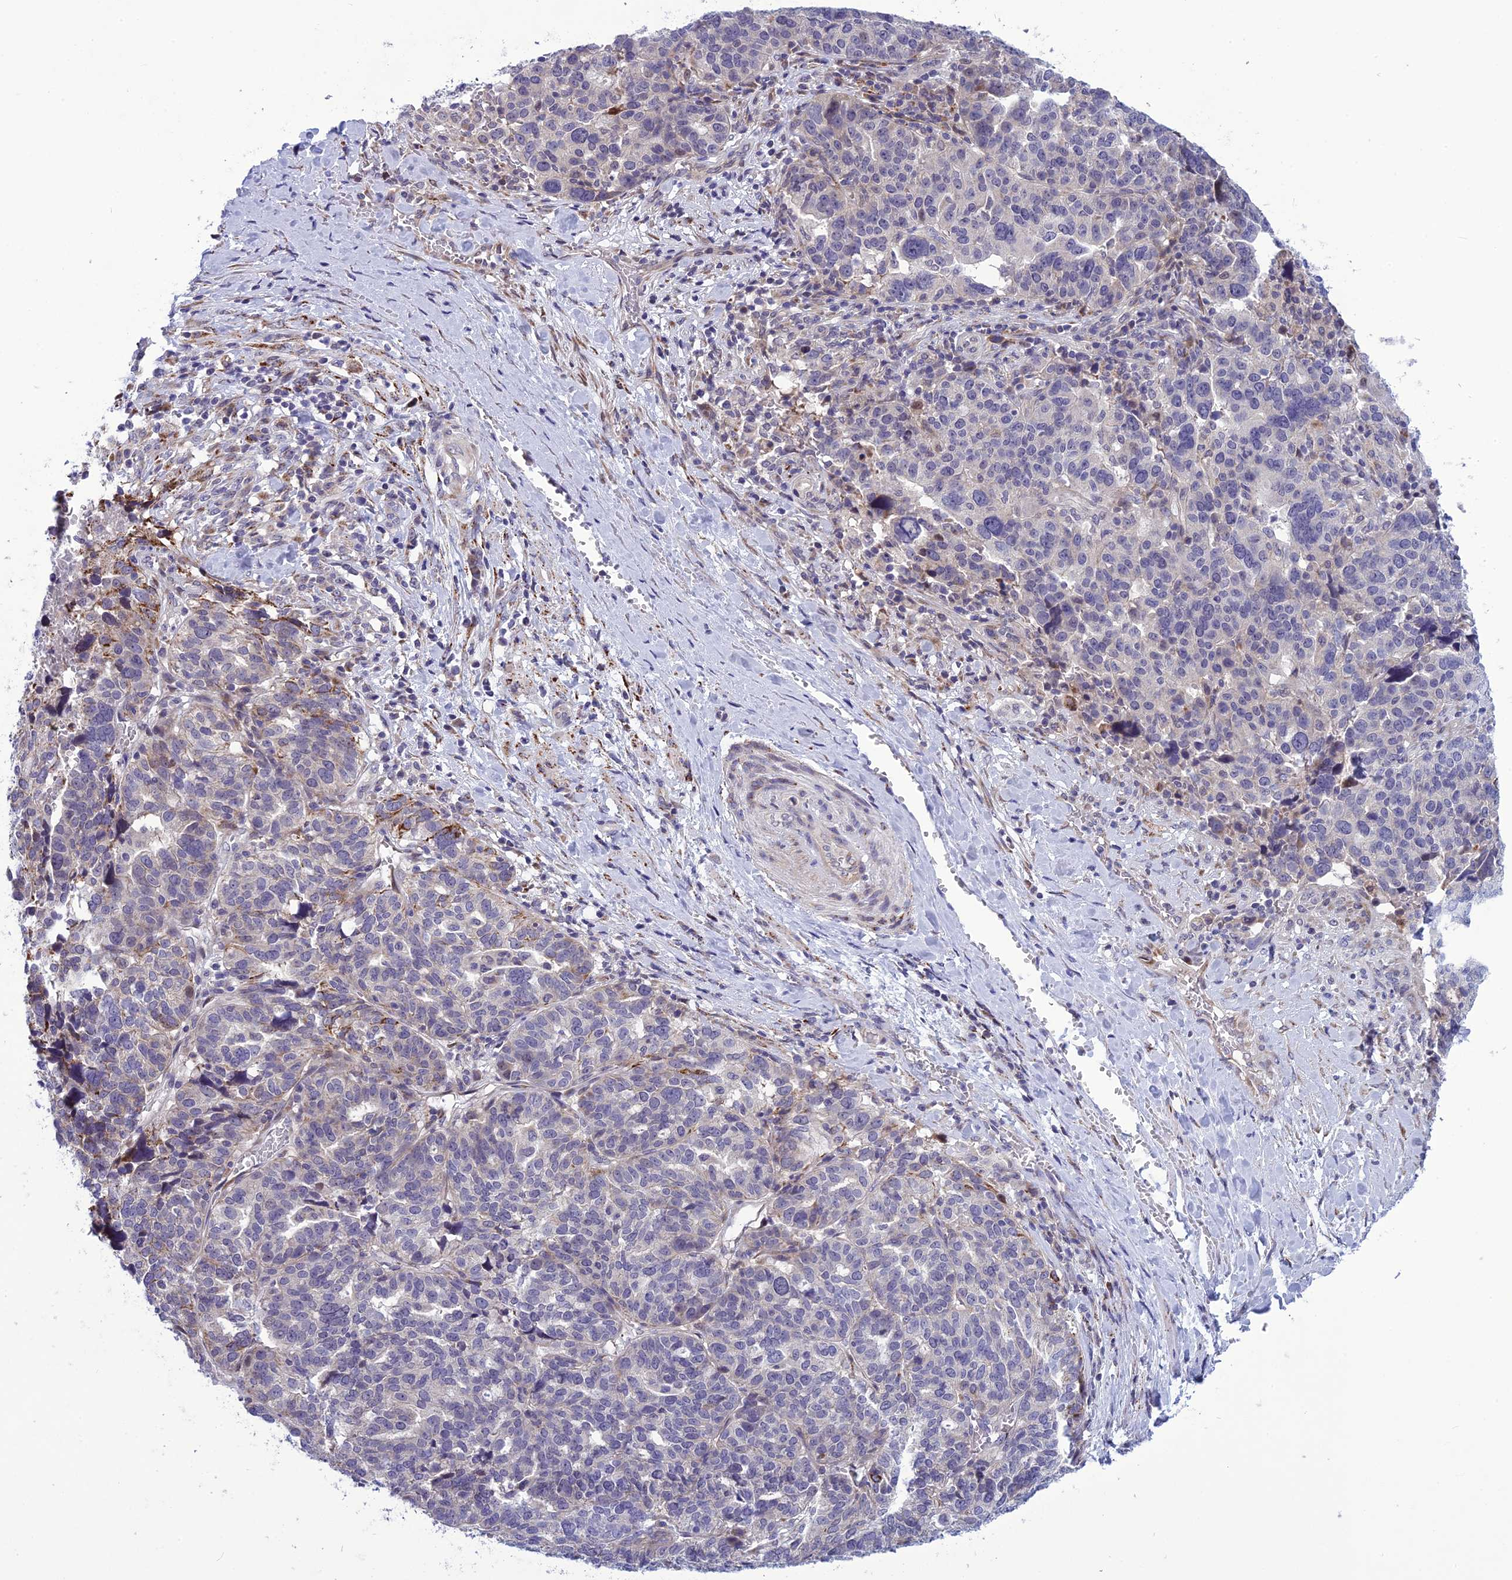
{"staining": {"intensity": "negative", "quantity": "none", "location": "none"}, "tissue": "ovarian cancer", "cell_type": "Tumor cells", "image_type": "cancer", "snomed": [{"axis": "morphology", "description": "Cystadenocarcinoma, serous, NOS"}, {"axis": "topography", "description": "Ovary"}], "caption": "Protein analysis of serous cystadenocarcinoma (ovarian) exhibits no significant positivity in tumor cells.", "gene": "PSMF1", "patient": {"sex": "female", "age": 59}}